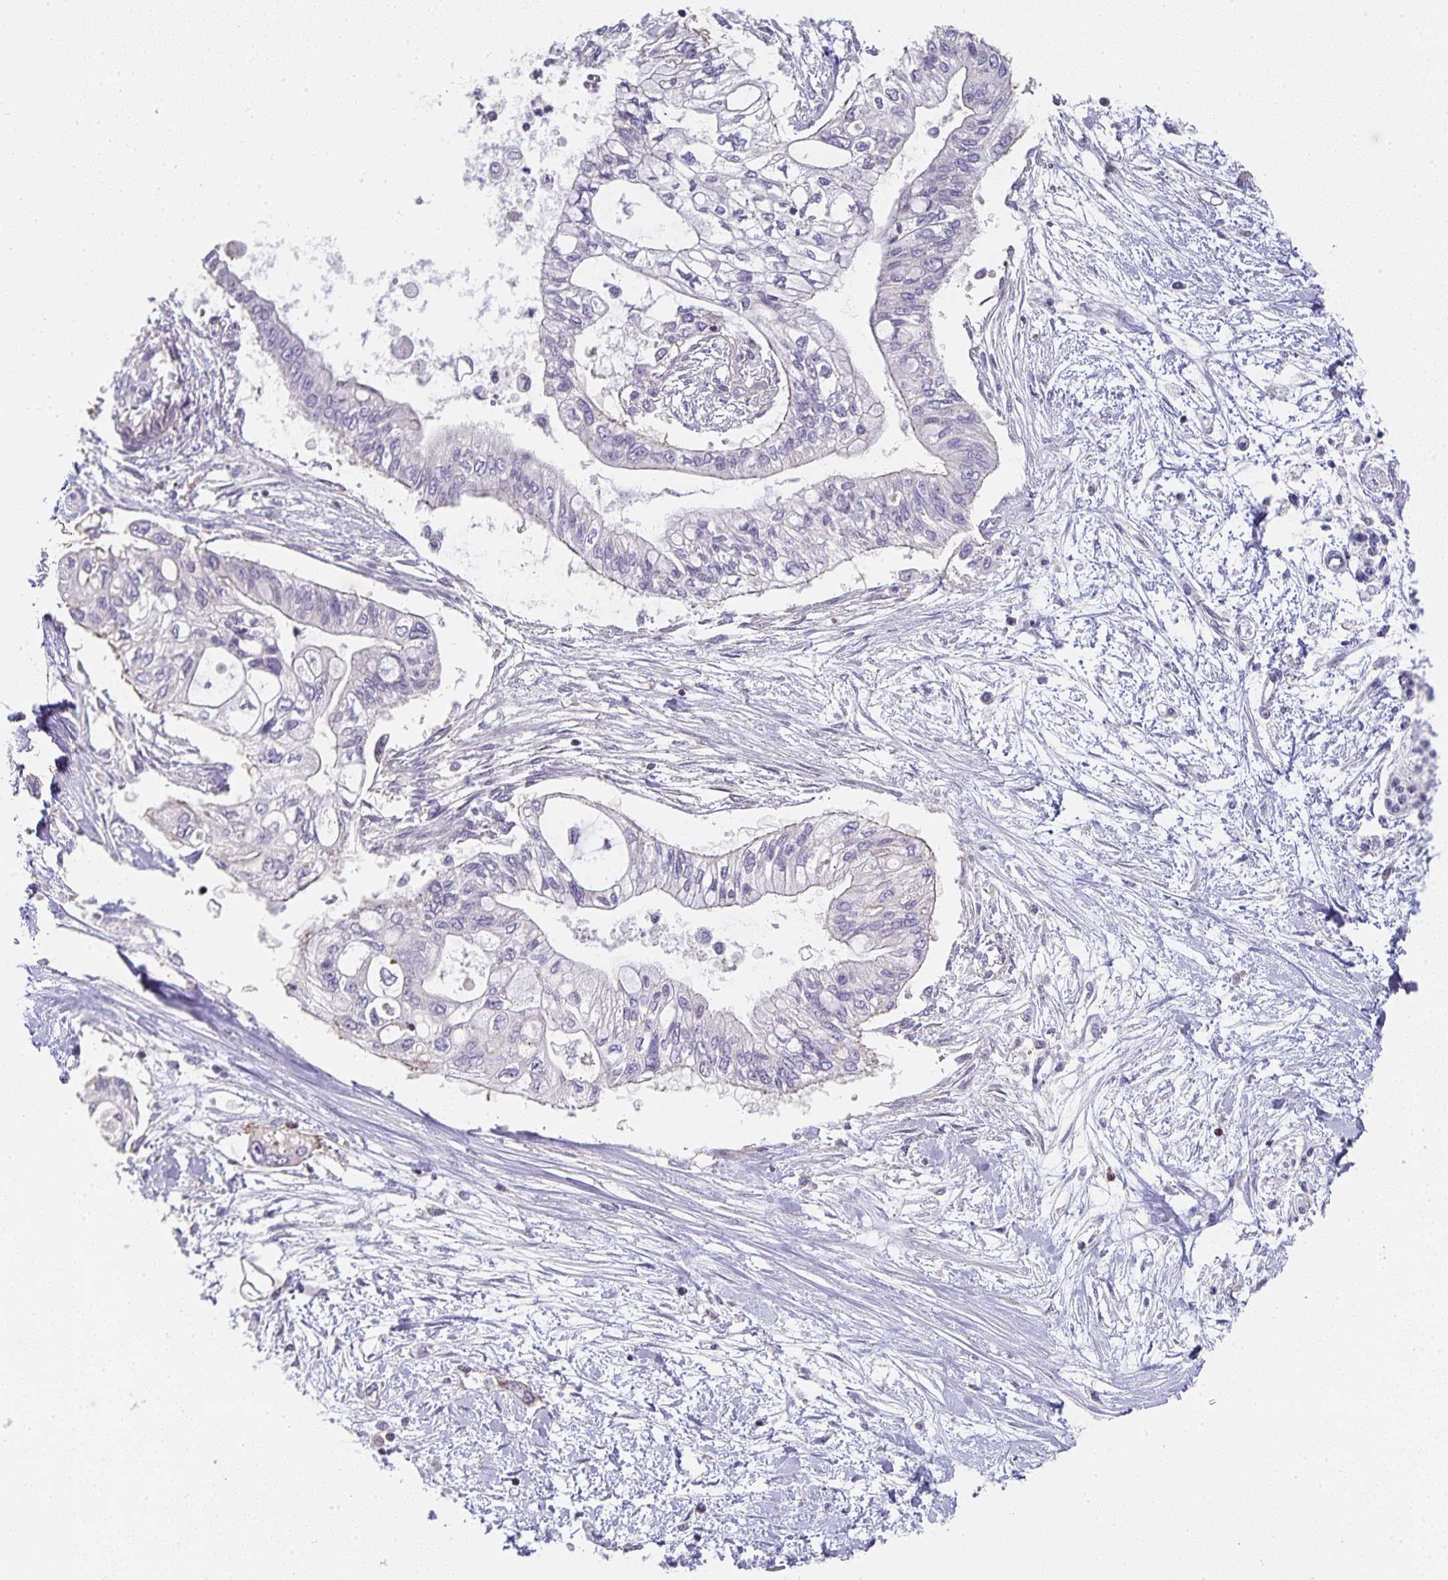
{"staining": {"intensity": "negative", "quantity": "none", "location": "none"}, "tissue": "pancreatic cancer", "cell_type": "Tumor cells", "image_type": "cancer", "snomed": [{"axis": "morphology", "description": "Adenocarcinoma, NOS"}, {"axis": "topography", "description": "Pancreas"}], "caption": "Adenocarcinoma (pancreatic) was stained to show a protein in brown. There is no significant positivity in tumor cells. (DAB immunohistochemistry (IHC) visualized using brightfield microscopy, high magnification).", "gene": "GATA3", "patient": {"sex": "female", "age": 77}}